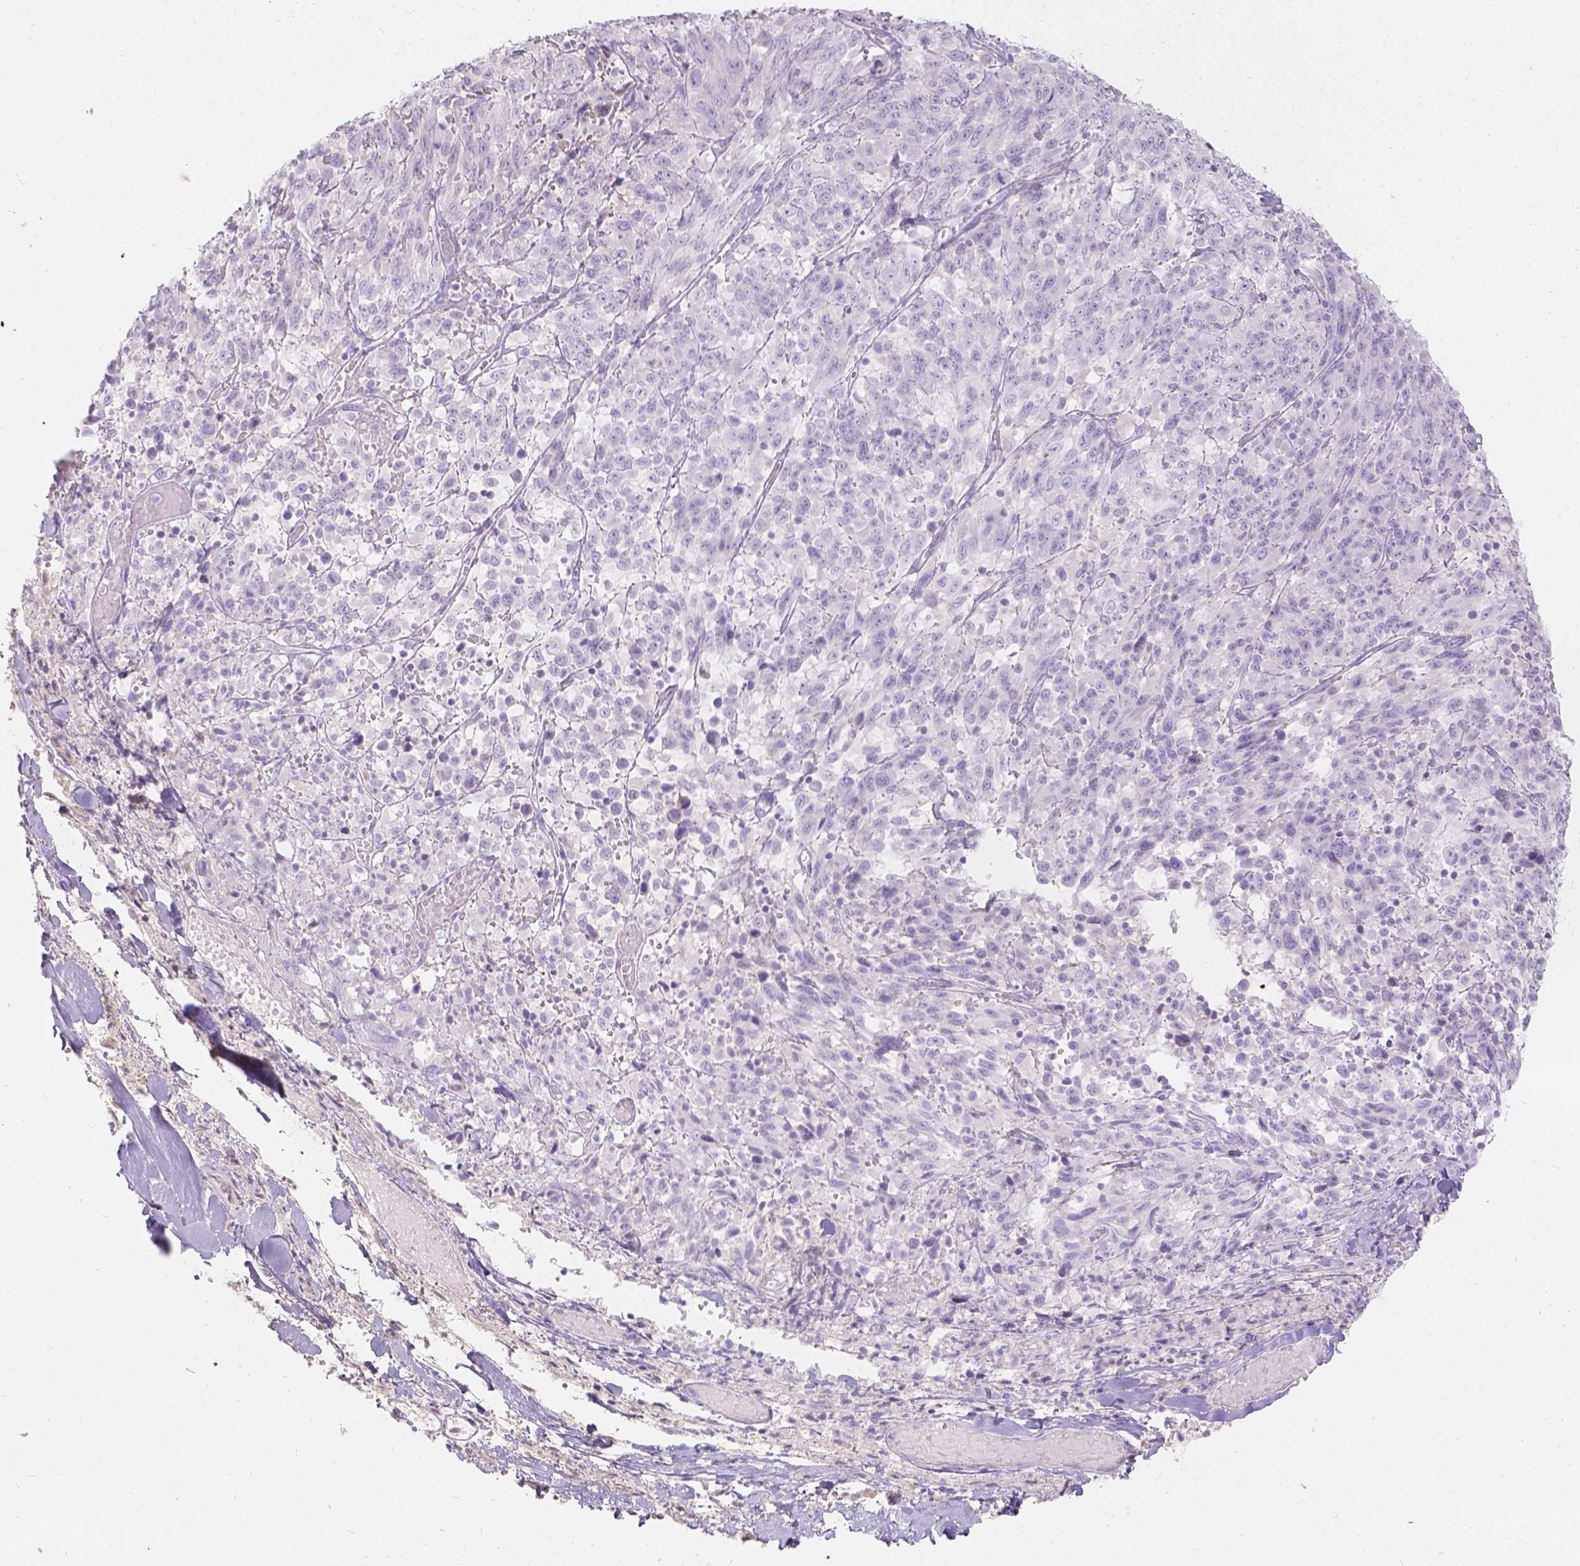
{"staining": {"intensity": "negative", "quantity": "none", "location": "none"}, "tissue": "melanoma", "cell_type": "Tumor cells", "image_type": "cancer", "snomed": [{"axis": "morphology", "description": "Malignant melanoma, NOS"}, {"axis": "topography", "description": "Skin"}], "caption": "IHC photomicrograph of neoplastic tissue: malignant melanoma stained with DAB (3,3'-diaminobenzidine) demonstrates no significant protein positivity in tumor cells. (Stains: DAB immunohistochemistry (IHC) with hematoxylin counter stain, Microscopy: brightfield microscopy at high magnification).", "gene": "GAL3ST2", "patient": {"sex": "female", "age": 91}}